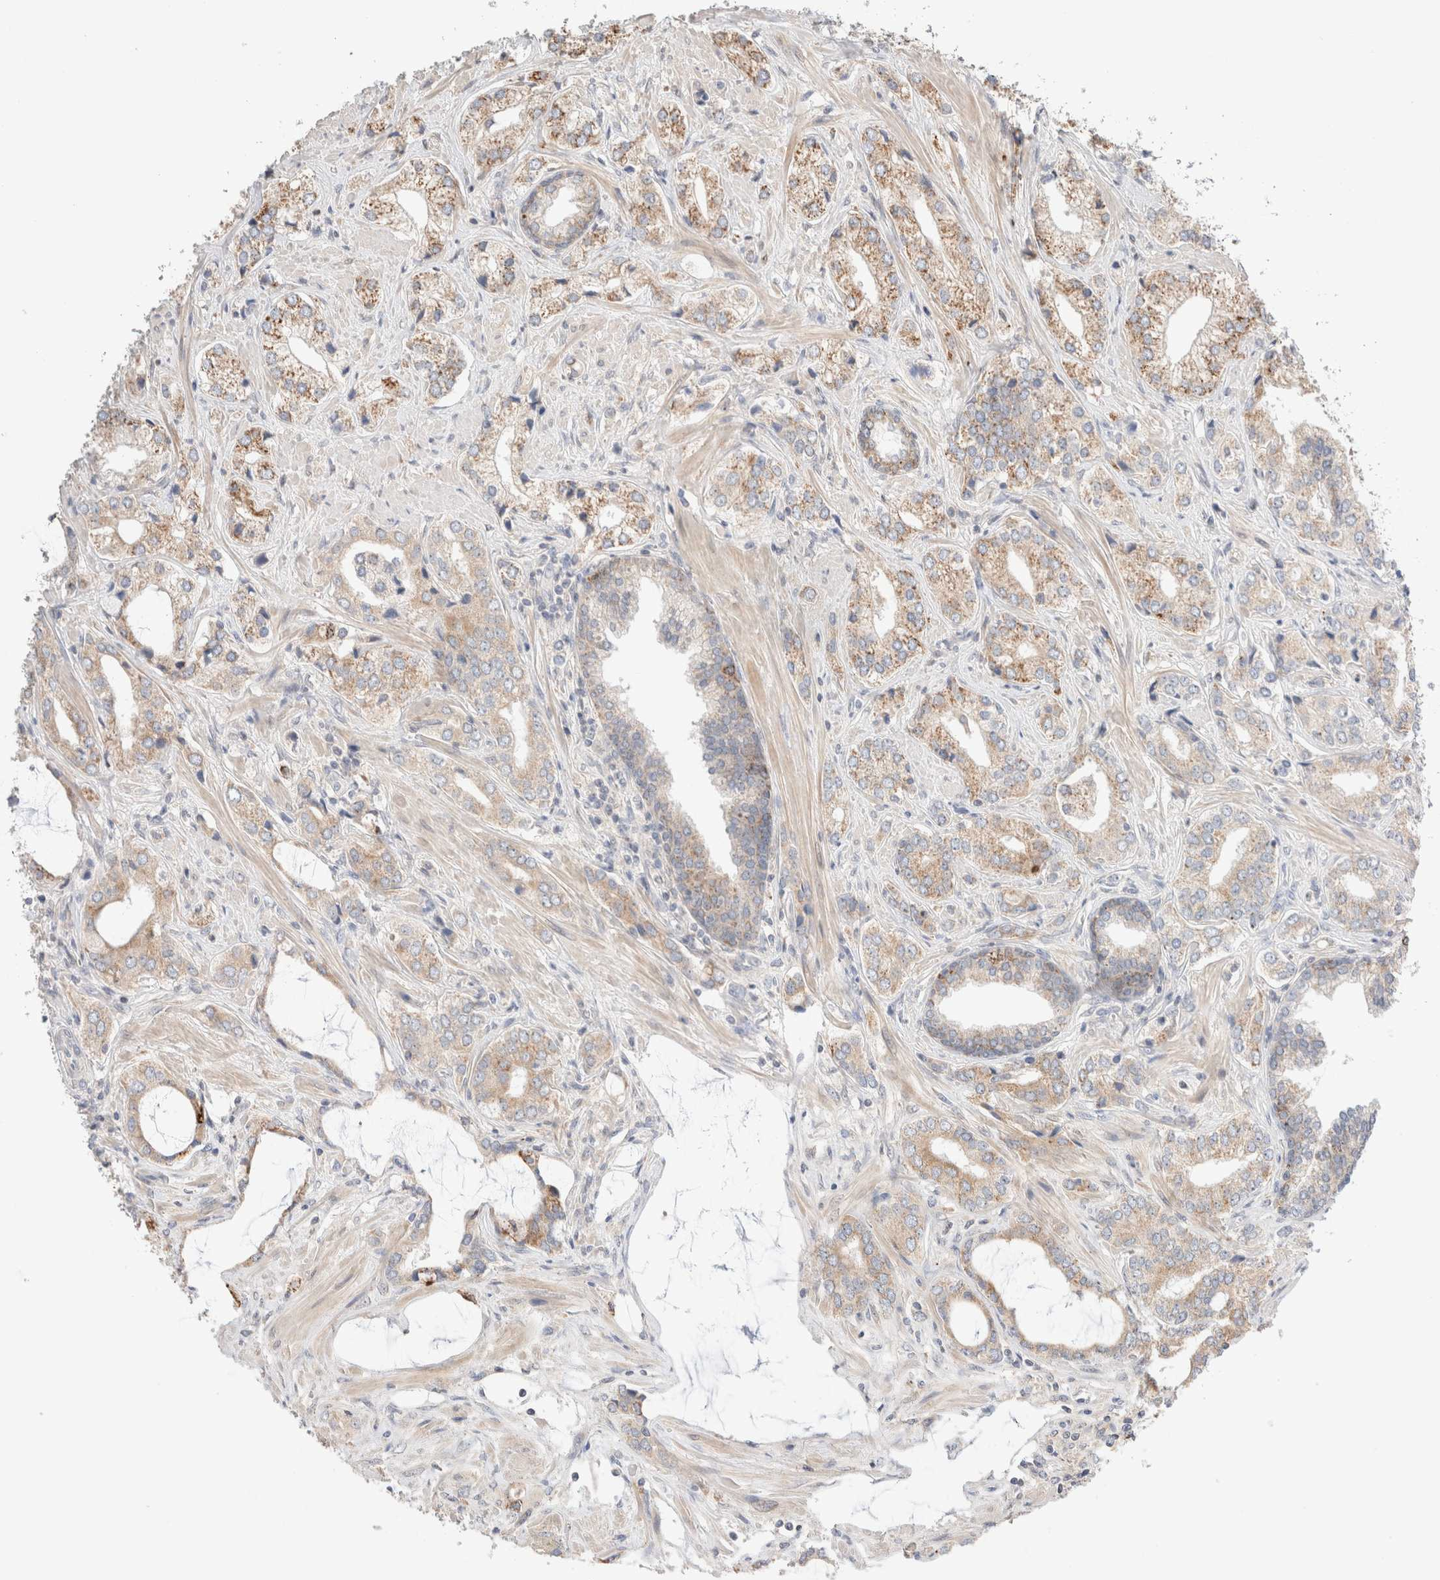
{"staining": {"intensity": "moderate", "quantity": ">75%", "location": "cytoplasmic/membranous"}, "tissue": "prostate cancer", "cell_type": "Tumor cells", "image_type": "cancer", "snomed": [{"axis": "morphology", "description": "Adenocarcinoma, High grade"}, {"axis": "topography", "description": "Prostate"}], "caption": "Protein analysis of prostate cancer (high-grade adenocarcinoma) tissue demonstrates moderate cytoplasmic/membranous expression in about >75% of tumor cells.", "gene": "TRIM41", "patient": {"sex": "male", "age": 66}}